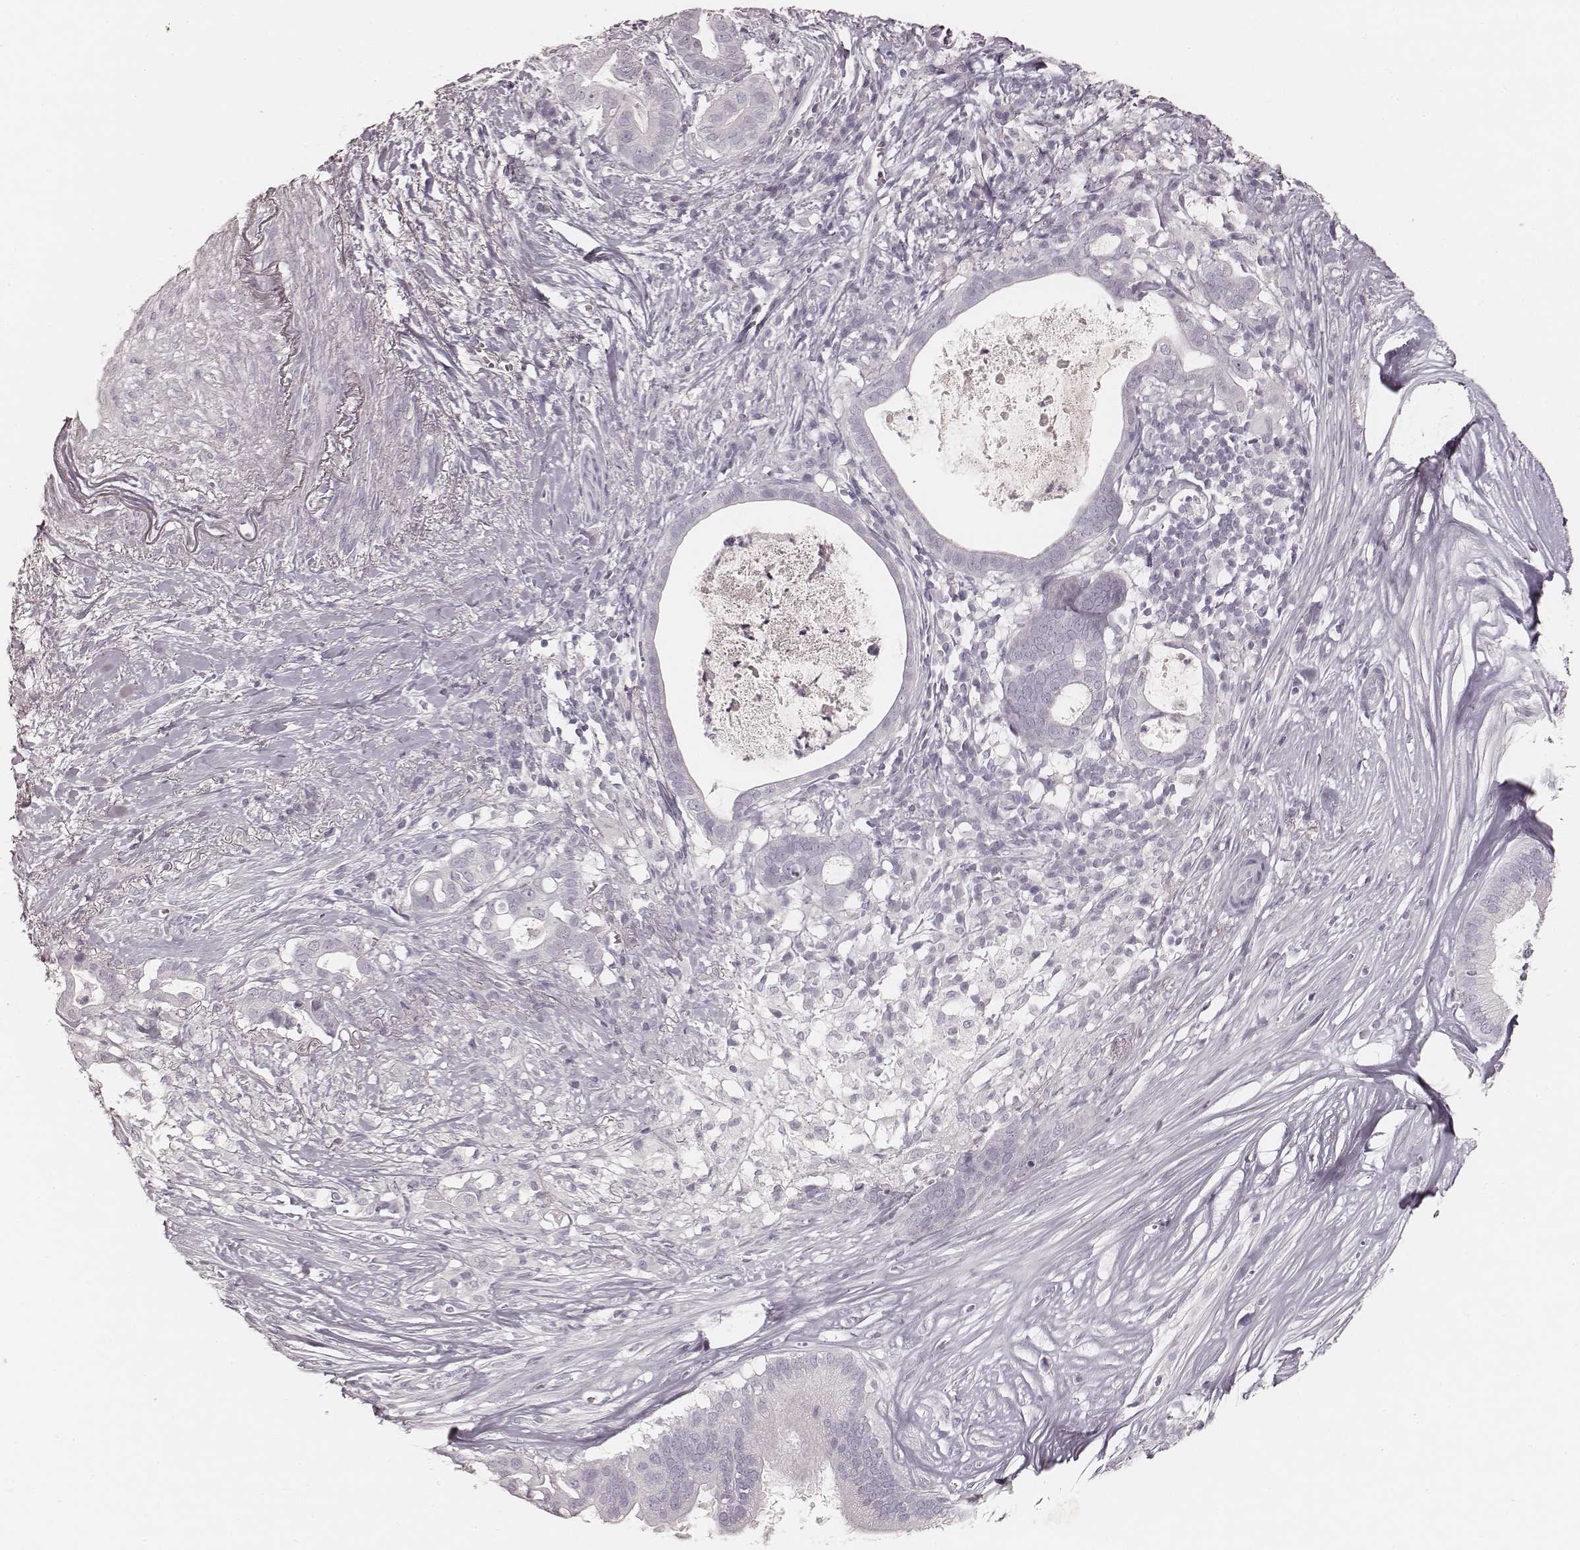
{"staining": {"intensity": "negative", "quantity": "none", "location": "none"}, "tissue": "pancreatic cancer", "cell_type": "Tumor cells", "image_type": "cancer", "snomed": [{"axis": "morphology", "description": "Adenocarcinoma, NOS"}, {"axis": "topography", "description": "Pancreas"}], "caption": "IHC image of pancreatic cancer (adenocarcinoma) stained for a protein (brown), which reveals no expression in tumor cells.", "gene": "KRT26", "patient": {"sex": "male", "age": 61}}